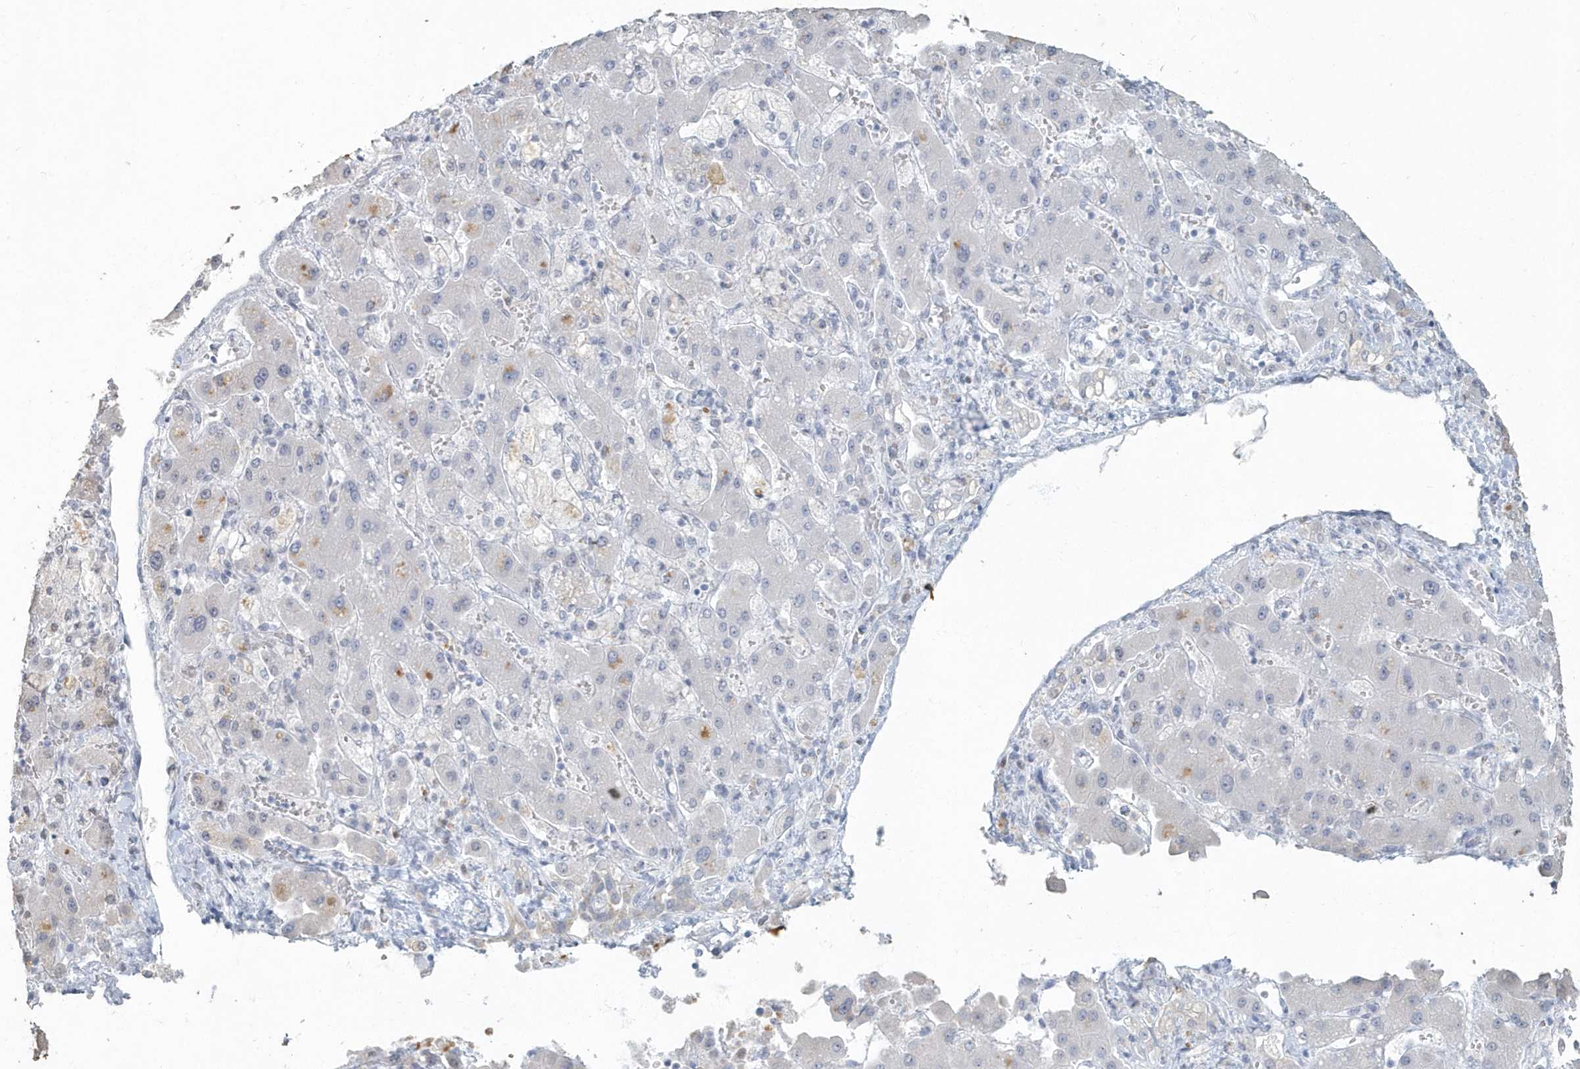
{"staining": {"intensity": "negative", "quantity": "none", "location": "none"}, "tissue": "liver cancer", "cell_type": "Tumor cells", "image_type": "cancer", "snomed": [{"axis": "morphology", "description": "Cholangiocarcinoma"}, {"axis": "topography", "description": "Liver"}], "caption": "Immunohistochemistry (IHC) of human liver cancer exhibits no positivity in tumor cells.", "gene": "MYOT", "patient": {"sex": "male", "age": 50}}